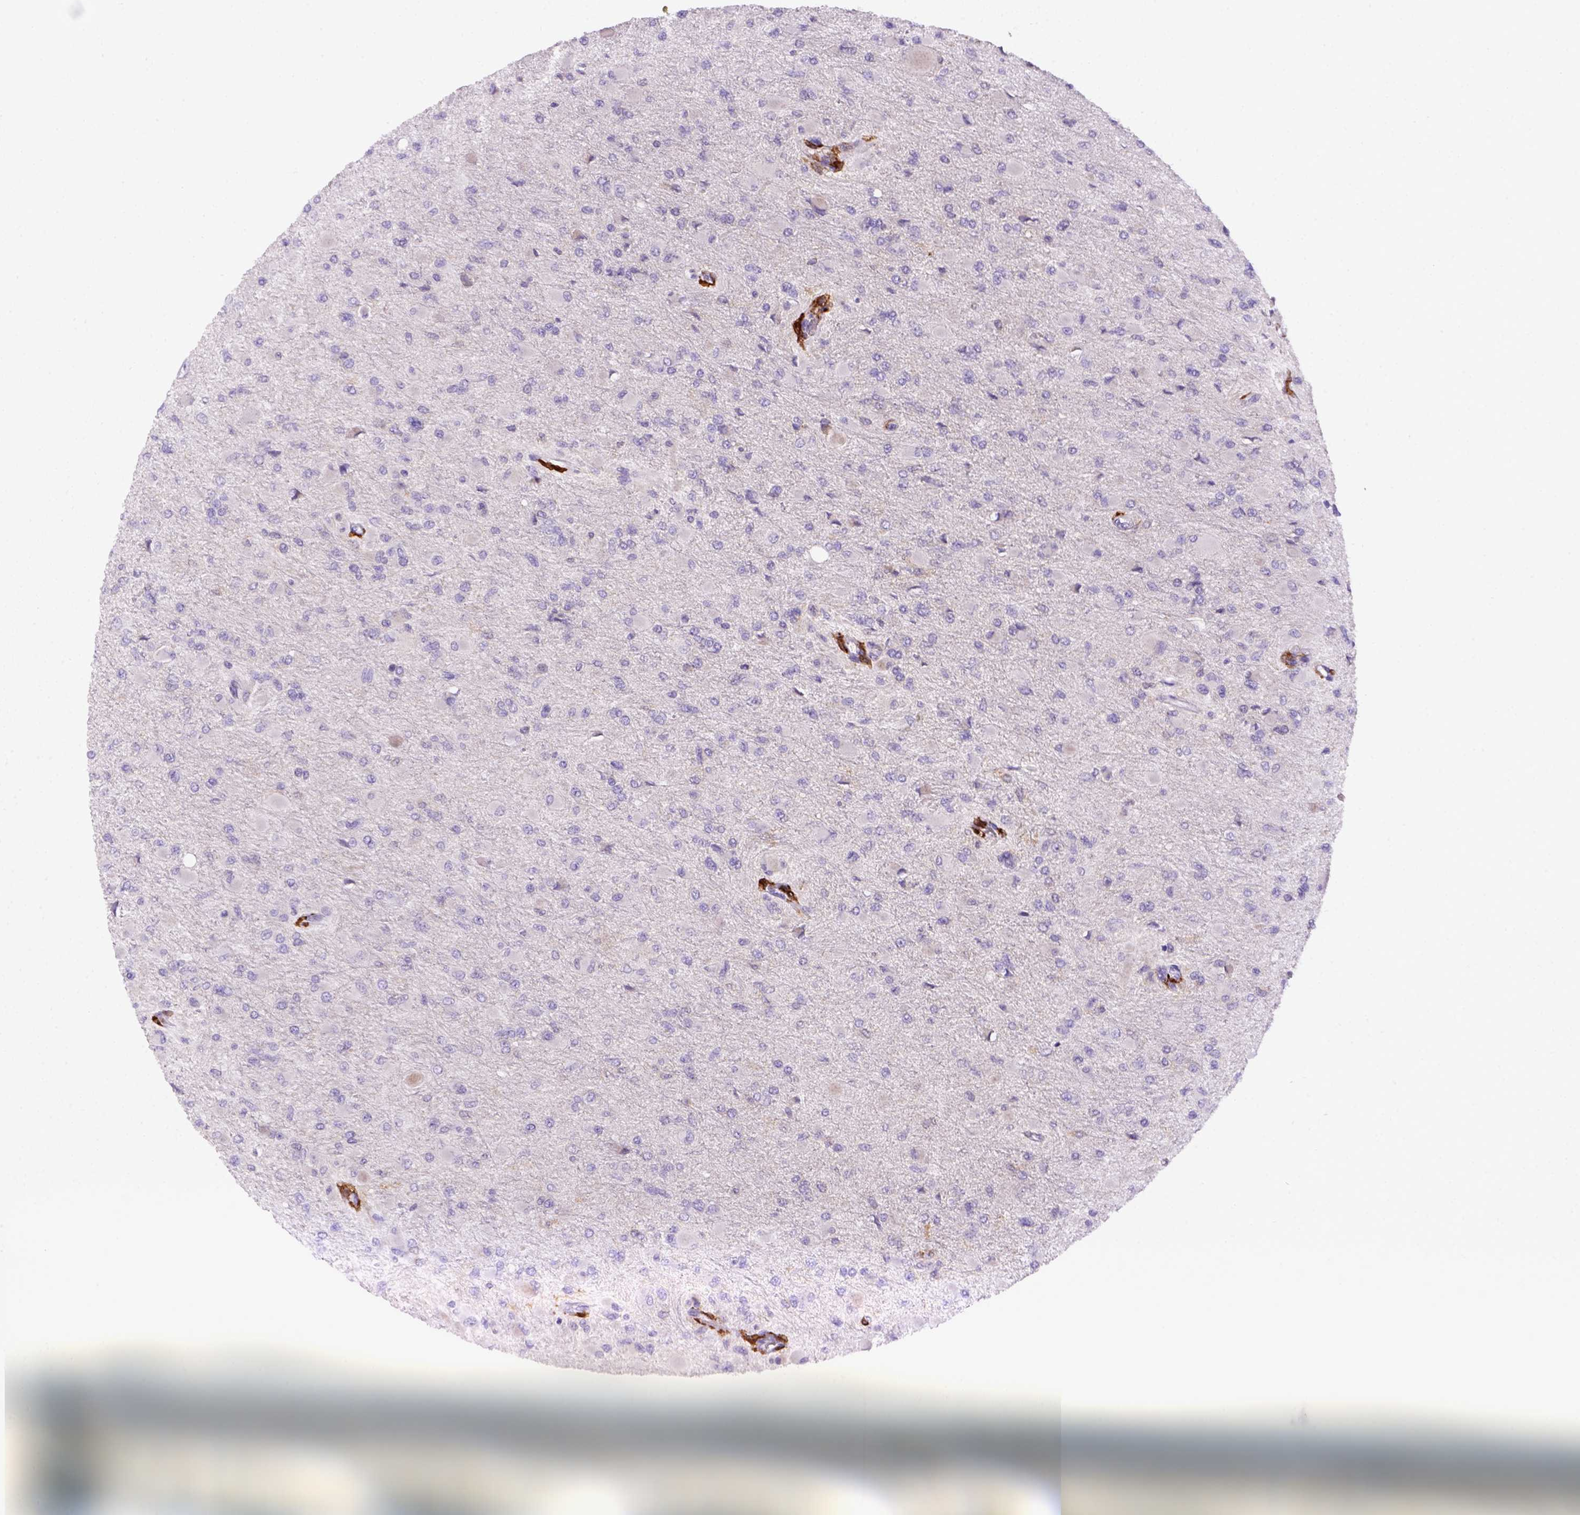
{"staining": {"intensity": "negative", "quantity": "none", "location": "none"}, "tissue": "glioma", "cell_type": "Tumor cells", "image_type": "cancer", "snomed": [{"axis": "morphology", "description": "Glioma, malignant, High grade"}, {"axis": "topography", "description": "Cerebral cortex"}], "caption": "Image shows no significant protein expression in tumor cells of malignant high-grade glioma.", "gene": "CD14", "patient": {"sex": "female", "age": 36}}